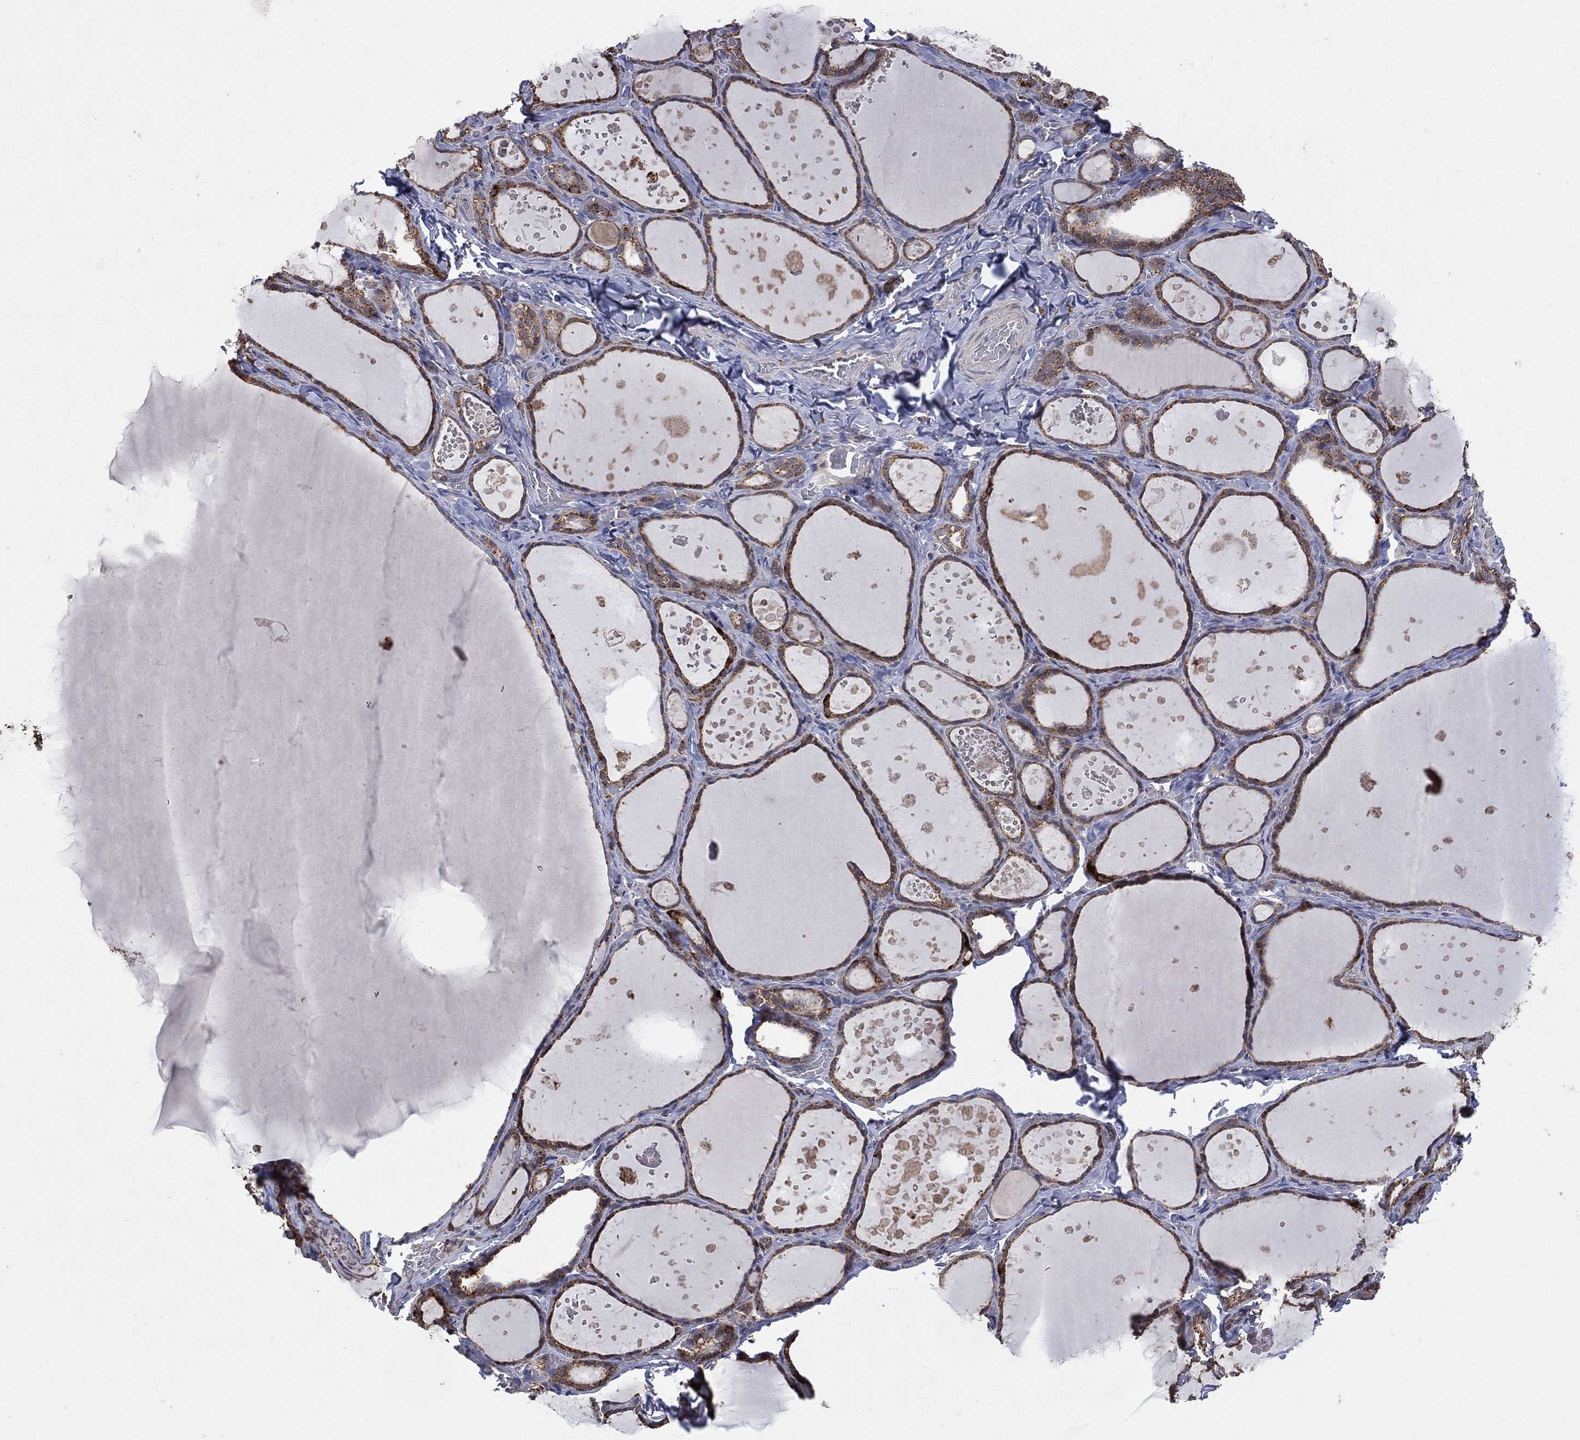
{"staining": {"intensity": "moderate", "quantity": ">75%", "location": "cytoplasmic/membranous"}, "tissue": "thyroid gland", "cell_type": "Glandular cells", "image_type": "normal", "snomed": [{"axis": "morphology", "description": "Normal tissue, NOS"}, {"axis": "topography", "description": "Thyroid gland"}], "caption": "This is a histology image of IHC staining of benign thyroid gland, which shows moderate positivity in the cytoplasmic/membranous of glandular cells.", "gene": "DPH1", "patient": {"sex": "female", "age": 56}}